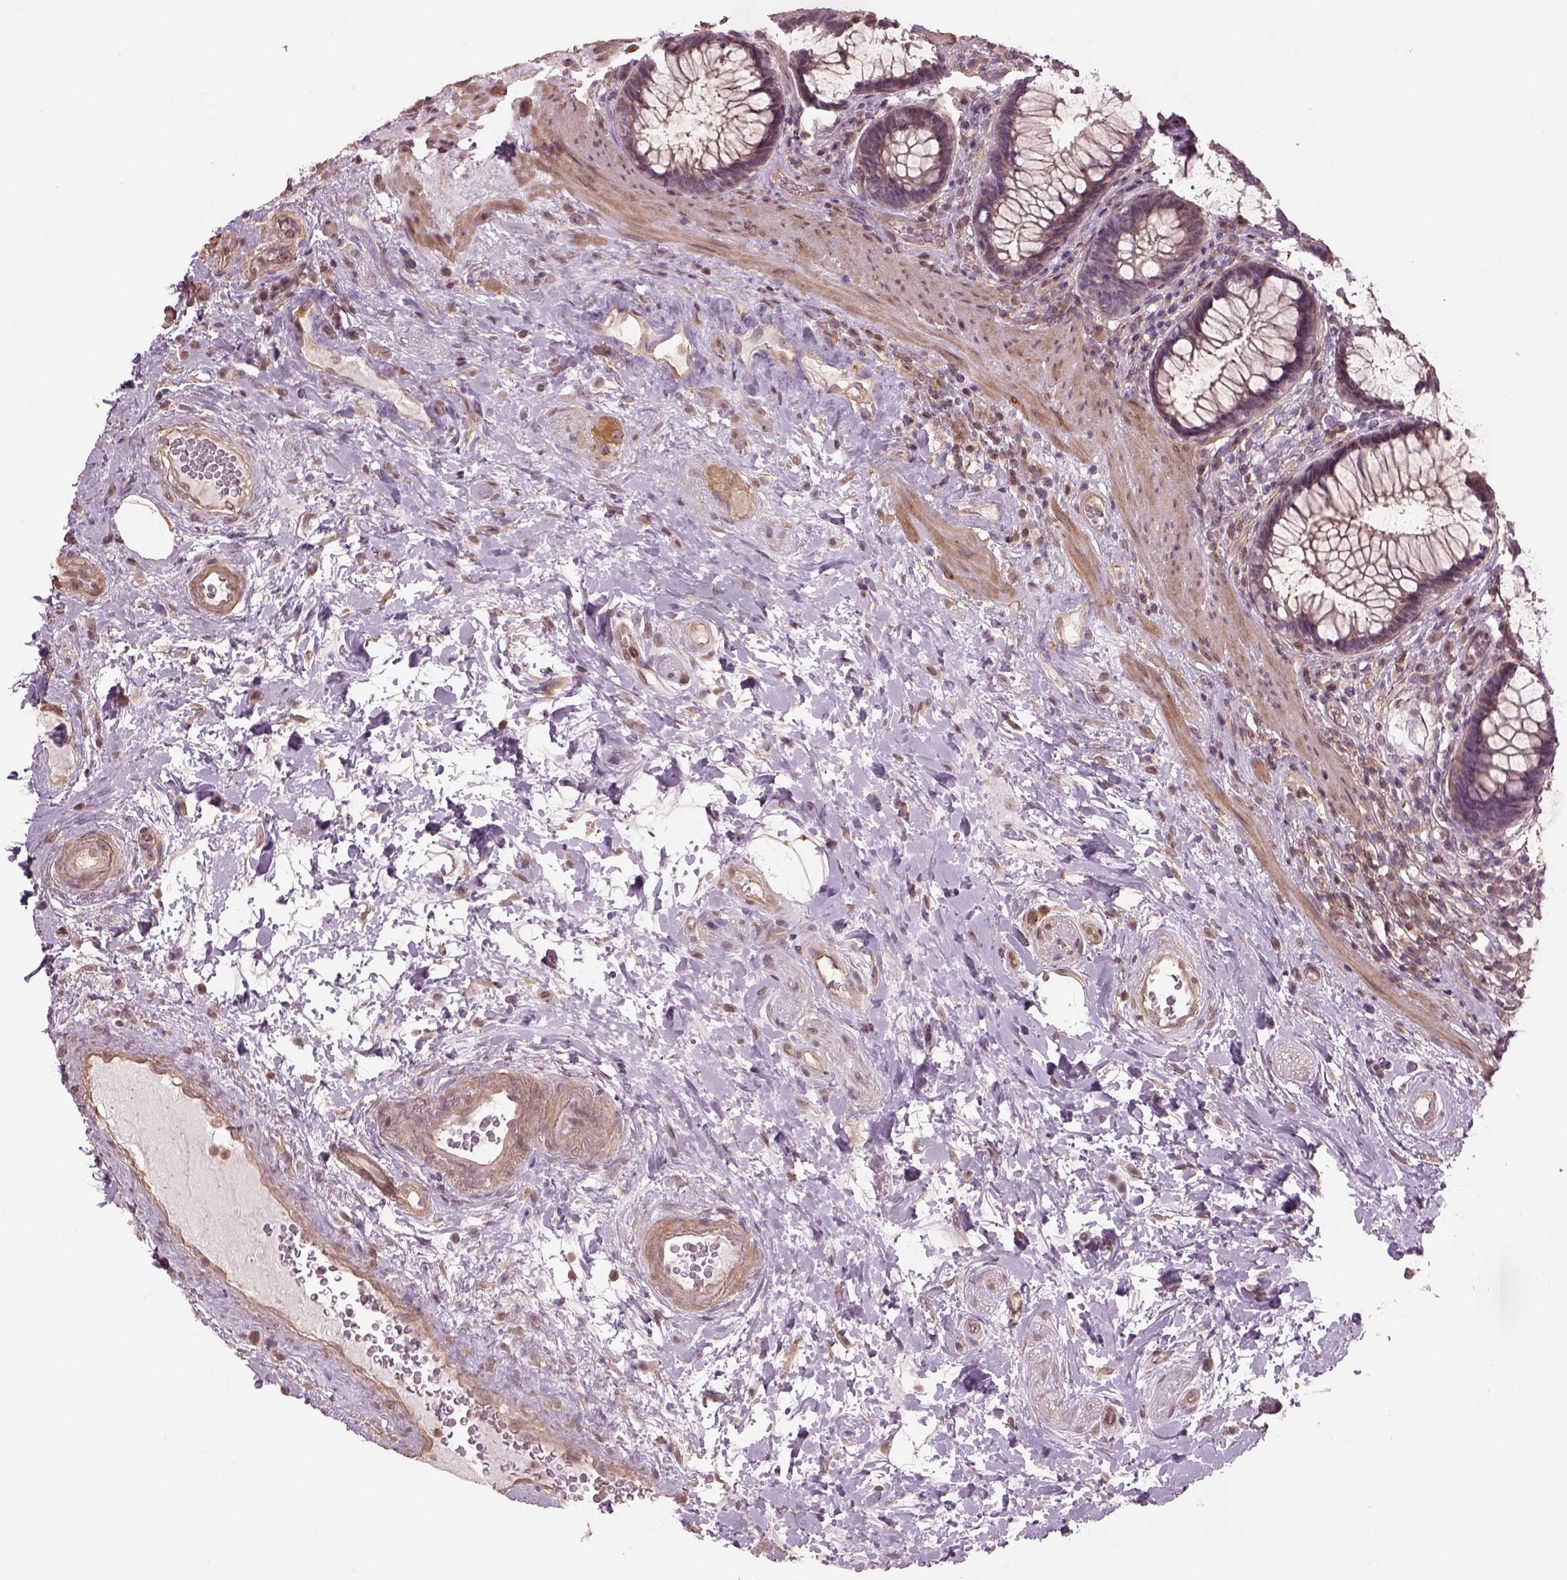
{"staining": {"intensity": "weak", "quantity": "25%-75%", "location": "cytoplasmic/membranous"}, "tissue": "rectum", "cell_type": "Glandular cells", "image_type": "normal", "snomed": [{"axis": "morphology", "description": "Normal tissue, NOS"}, {"axis": "topography", "description": "Rectum"}], "caption": "Protein staining of normal rectum displays weak cytoplasmic/membranous positivity in approximately 25%-75% of glandular cells. The staining is performed using DAB brown chromogen to label protein expression. The nuclei are counter-stained blue using hematoxylin.", "gene": "LIN7A", "patient": {"sex": "male", "age": 72}}